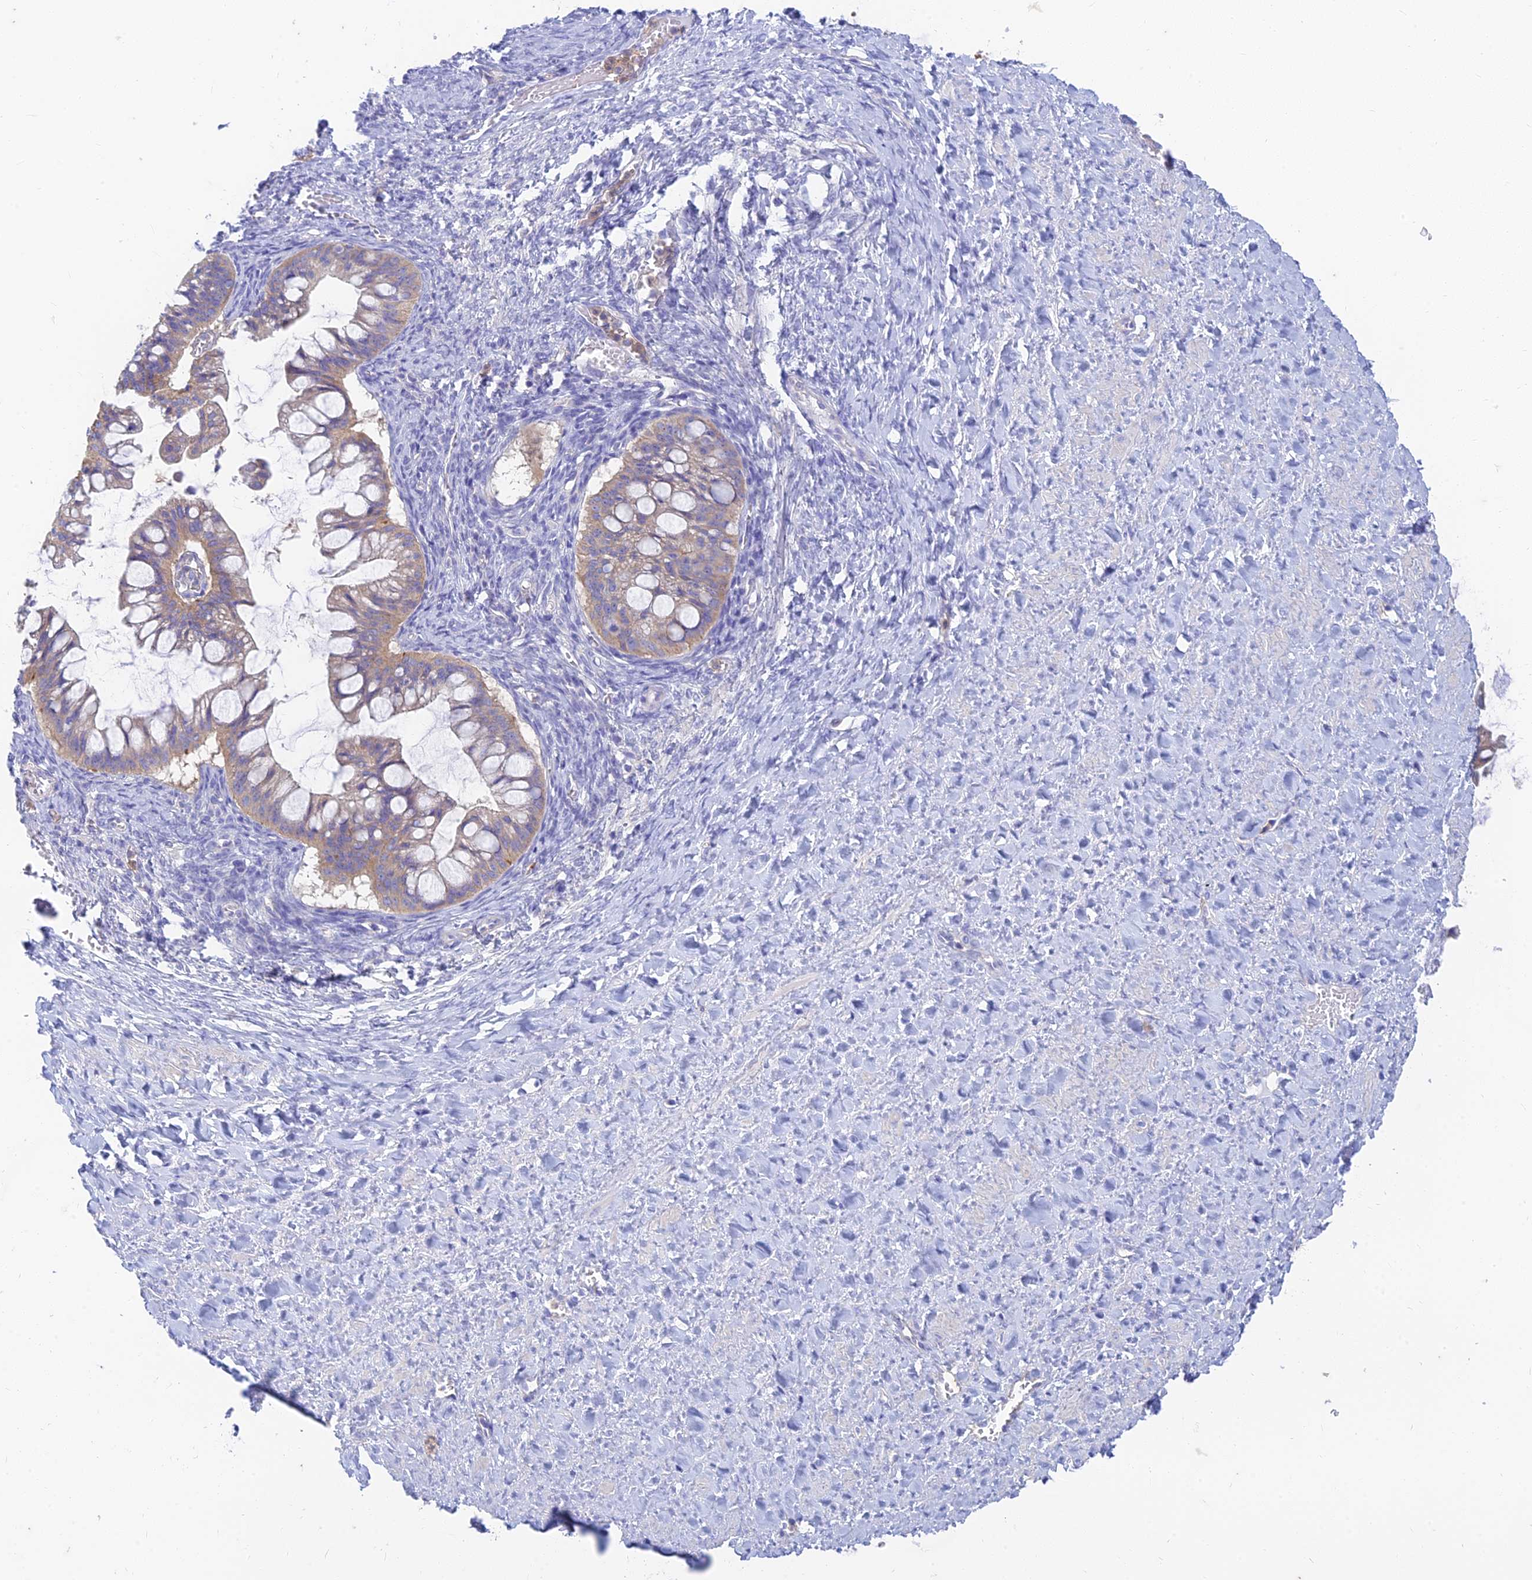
{"staining": {"intensity": "weak", "quantity": ">75%", "location": "cytoplasmic/membranous"}, "tissue": "ovarian cancer", "cell_type": "Tumor cells", "image_type": "cancer", "snomed": [{"axis": "morphology", "description": "Cystadenocarcinoma, mucinous, NOS"}, {"axis": "topography", "description": "Ovary"}], "caption": "IHC histopathology image of ovarian cancer stained for a protein (brown), which reveals low levels of weak cytoplasmic/membranous positivity in about >75% of tumor cells.", "gene": "STRN4", "patient": {"sex": "female", "age": 73}}